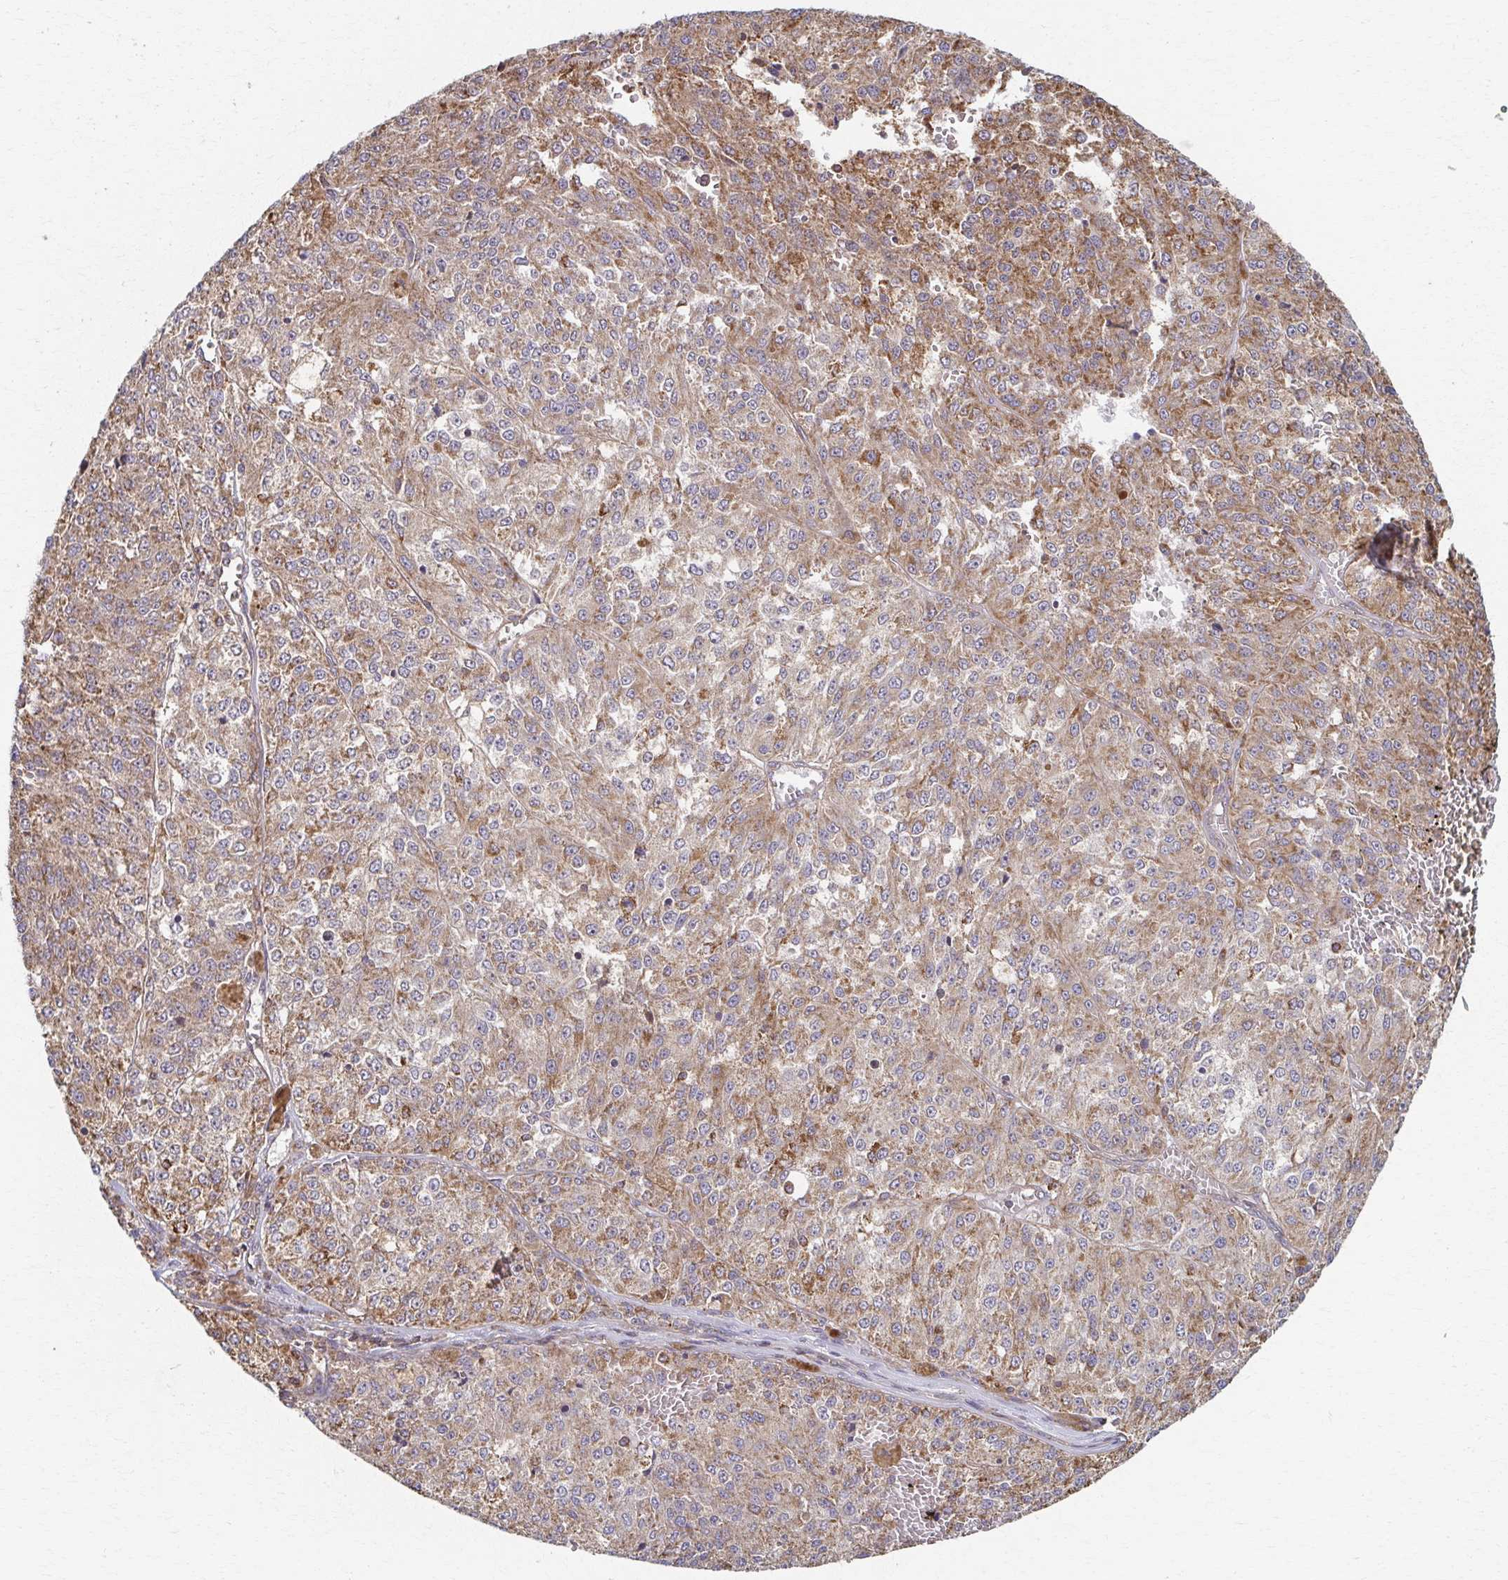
{"staining": {"intensity": "moderate", "quantity": ">75%", "location": "cytoplasmic/membranous"}, "tissue": "melanoma", "cell_type": "Tumor cells", "image_type": "cancer", "snomed": [{"axis": "morphology", "description": "Malignant melanoma, Metastatic site"}, {"axis": "topography", "description": "Lymph node"}], "caption": "Moderate cytoplasmic/membranous protein positivity is identified in about >75% of tumor cells in melanoma. The staining is performed using DAB brown chromogen to label protein expression. The nuclei are counter-stained blue using hematoxylin.", "gene": "KLHL34", "patient": {"sex": "female", "age": 64}}